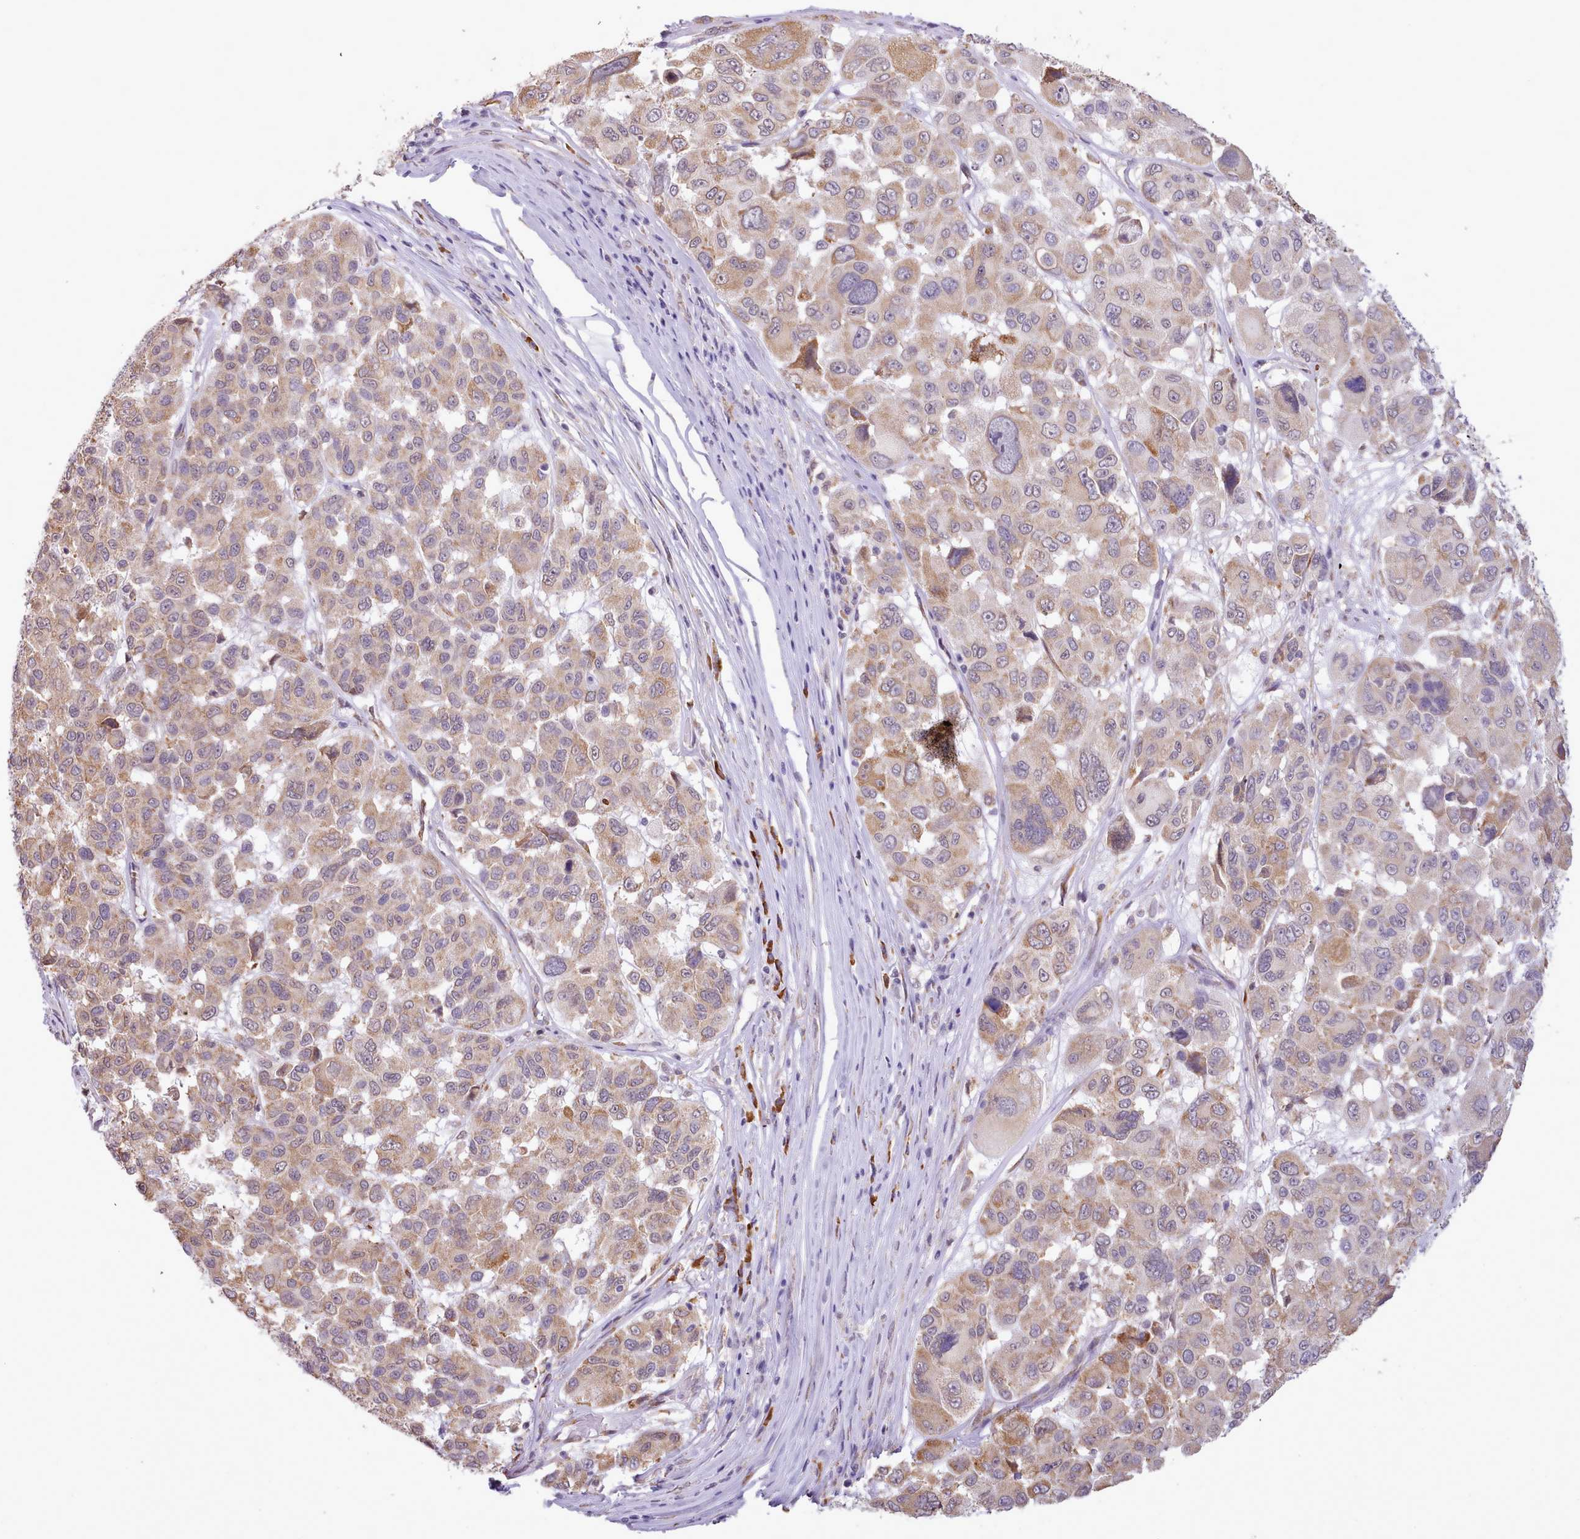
{"staining": {"intensity": "moderate", "quantity": ">75%", "location": "cytoplasmic/membranous"}, "tissue": "melanoma", "cell_type": "Tumor cells", "image_type": "cancer", "snomed": [{"axis": "morphology", "description": "Malignant melanoma, NOS"}, {"axis": "topography", "description": "Skin"}], "caption": "A micrograph of malignant melanoma stained for a protein displays moderate cytoplasmic/membranous brown staining in tumor cells.", "gene": "SEC61B", "patient": {"sex": "female", "age": 66}}